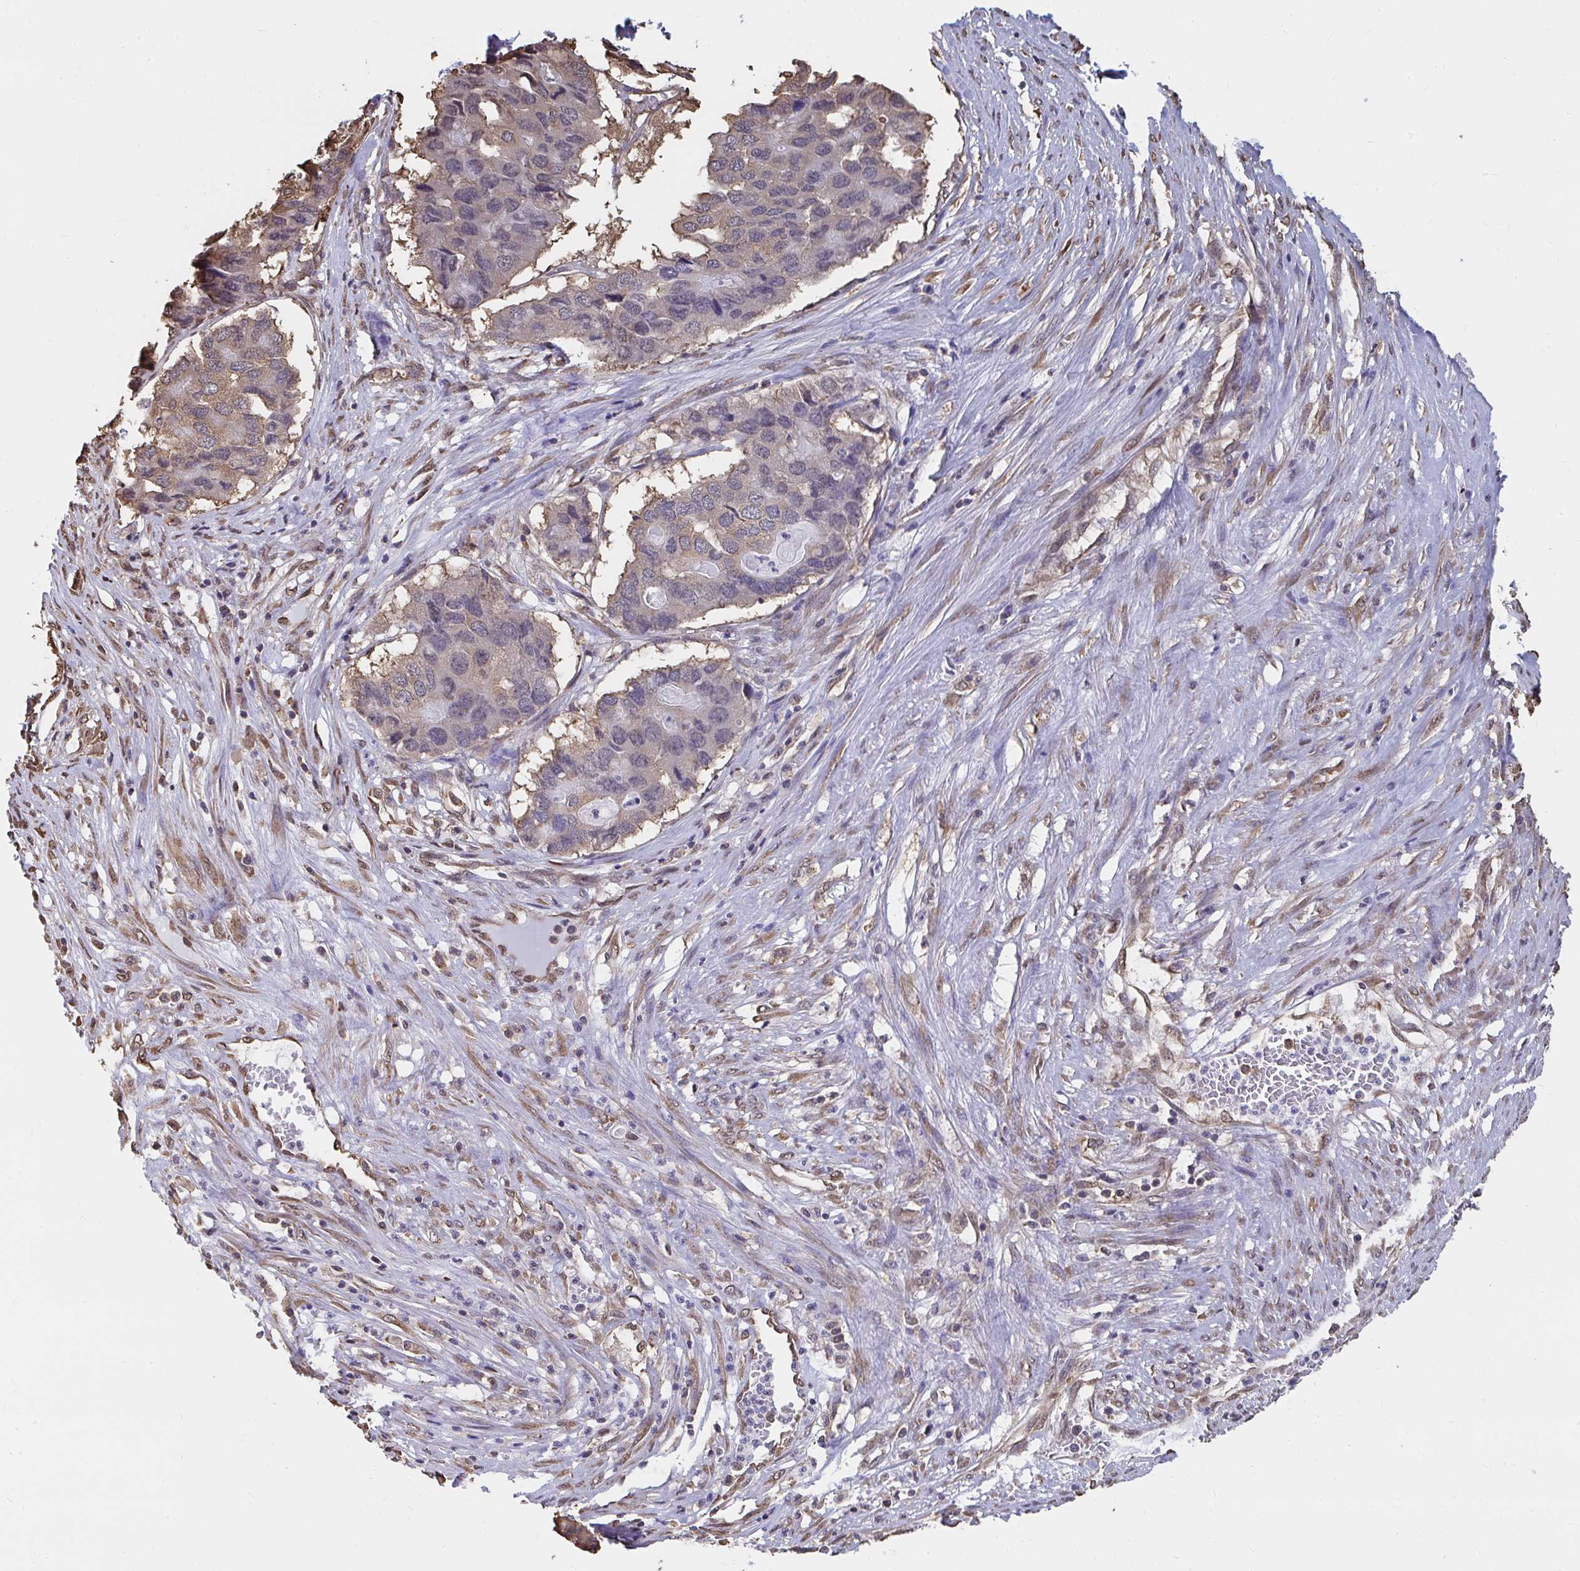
{"staining": {"intensity": "weak", "quantity": "25%-75%", "location": "cytoplasmic/membranous"}, "tissue": "pancreatic cancer", "cell_type": "Tumor cells", "image_type": "cancer", "snomed": [{"axis": "morphology", "description": "Adenocarcinoma, NOS"}, {"axis": "topography", "description": "Pancreas"}], "caption": "A micrograph of human pancreatic cancer stained for a protein reveals weak cytoplasmic/membranous brown staining in tumor cells.", "gene": "SYNCRIP", "patient": {"sex": "male", "age": 50}}